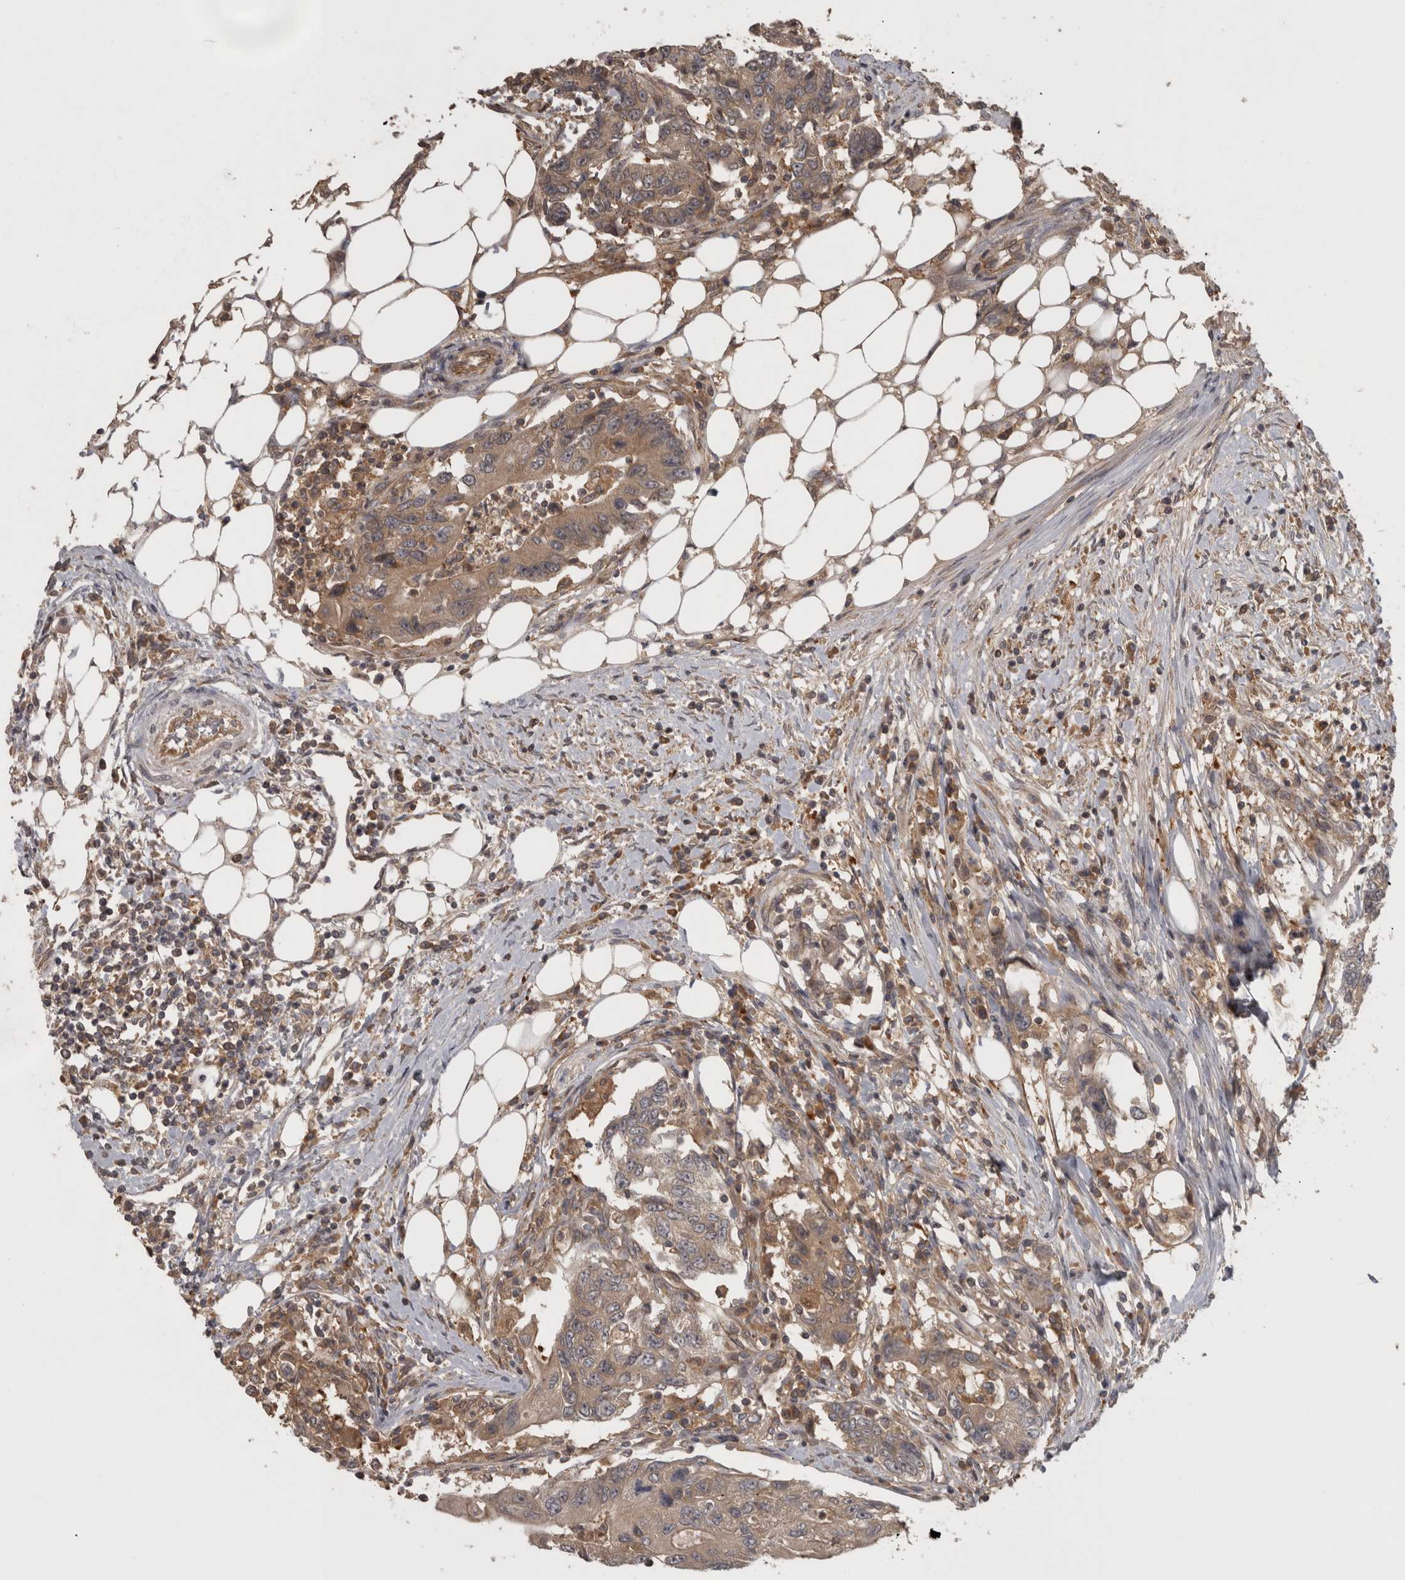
{"staining": {"intensity": "moderate", "quantity": ">75%", "location": "cytoplasmic/membranous"}, "tissue": "colorectal cancer", "cell_type": "Tumor cells", "image_type": "cancer", "snomed": [{"axis": "morphology", "description": "Adenocarcinoma, NOS"}, {"axis": "topography", "description": "Colon"}], "caption": "Immunohistochemical staining of adenocarcinoma (colorectal) displays moderate cytoplasmic/membranous protein staining in about >75% of tumor cells. Nuclei are stained in blue.", "gene": "MICU3", "patient": {"sex": "female", "age": 77}}